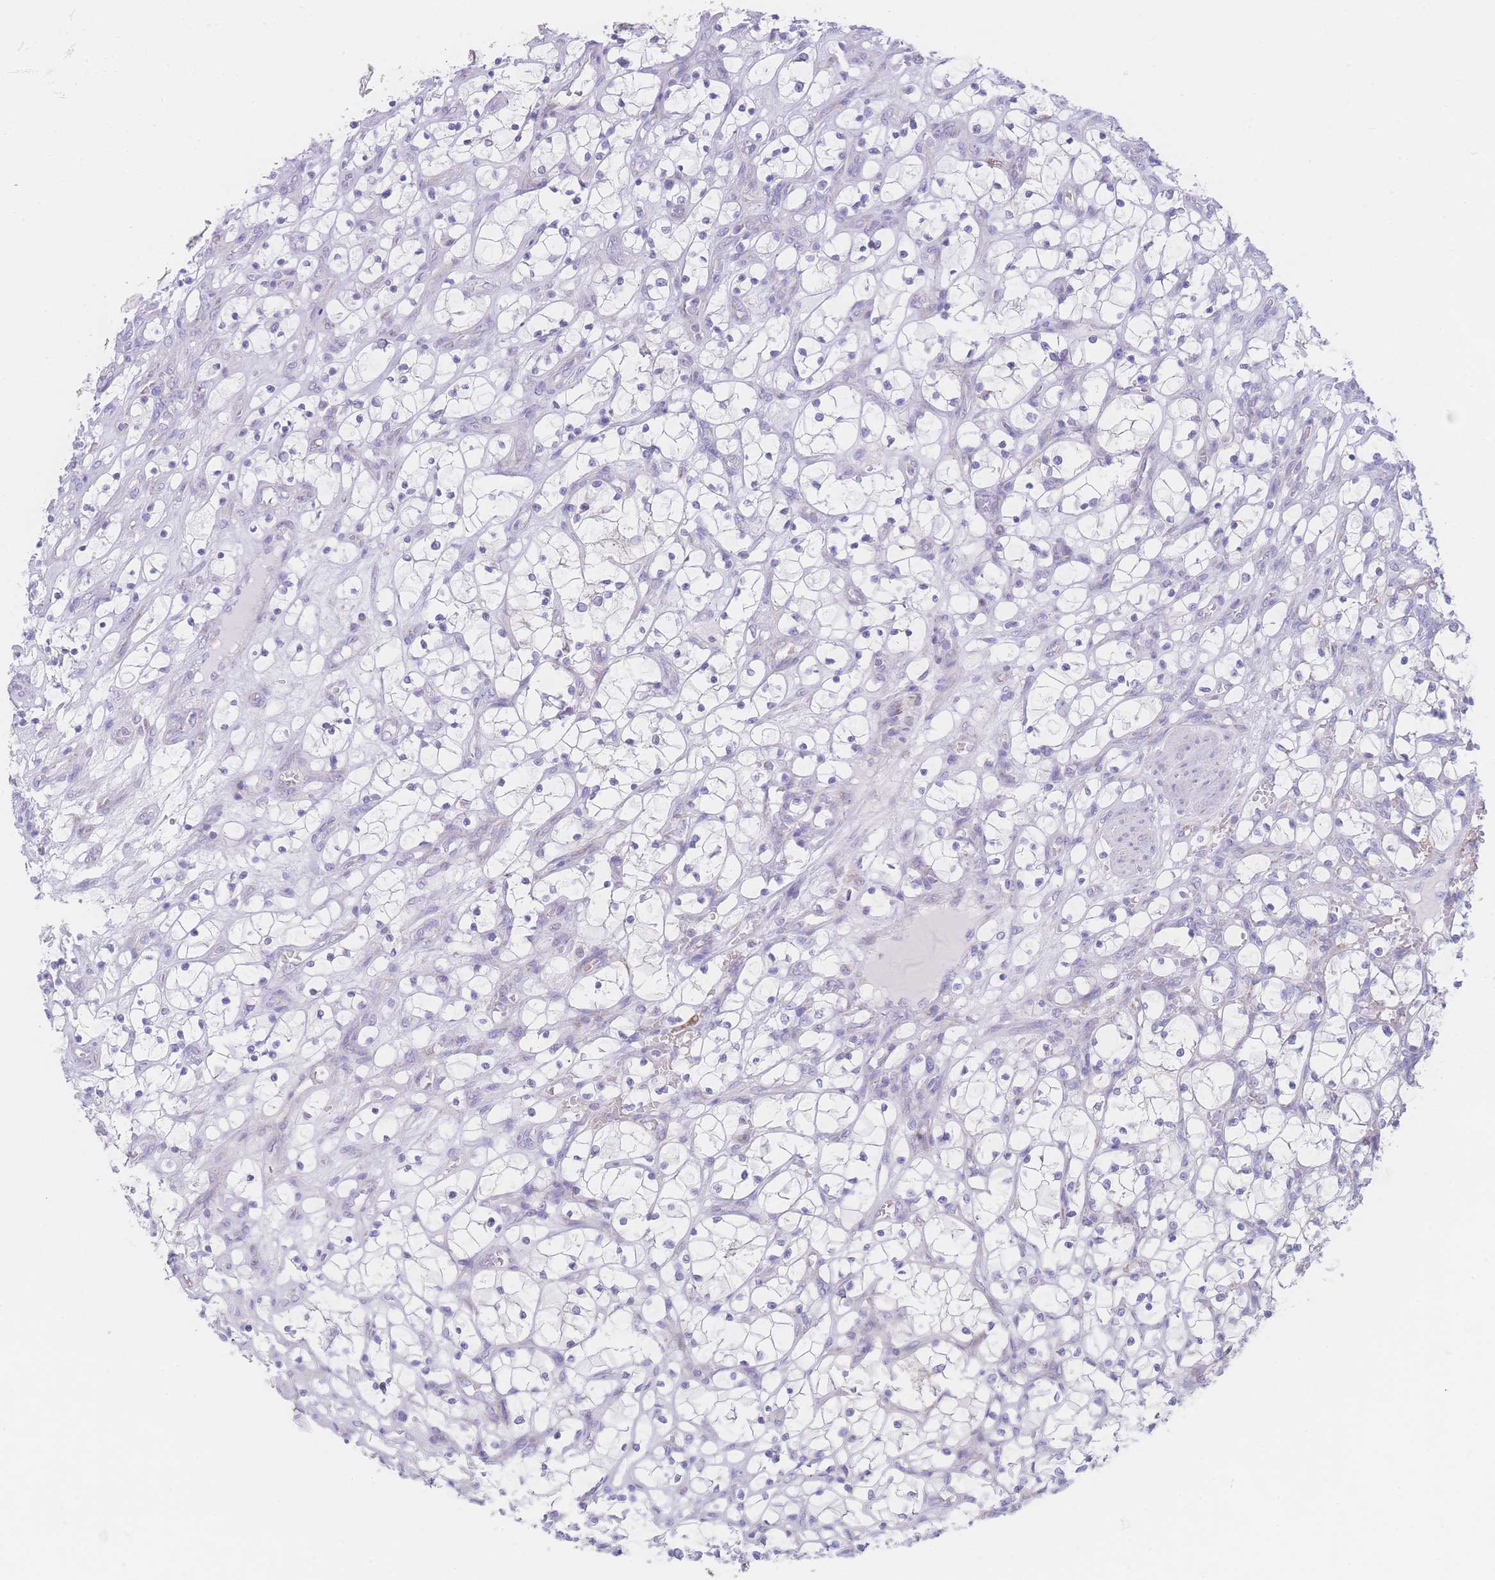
{"staining": {"intensity": "negative", "quantity": "none", "location": "none"}, "tissue": "renal cancer", "cell_type": "Tumor cells", "image_type": "cancer", "snomed": [{"axis": "morphology", "description": "Adenocarcinoma, NOS"}, {"axis": "topography", "description": "Kidney"}], "caption": "This is a photomicrograph of immunohistochemistry (IHC) staining of renal cancer, which shows no positivity in tumor cells.", "gene": "NBEAL1", "patient": {"sex": "female", "age": 69}}